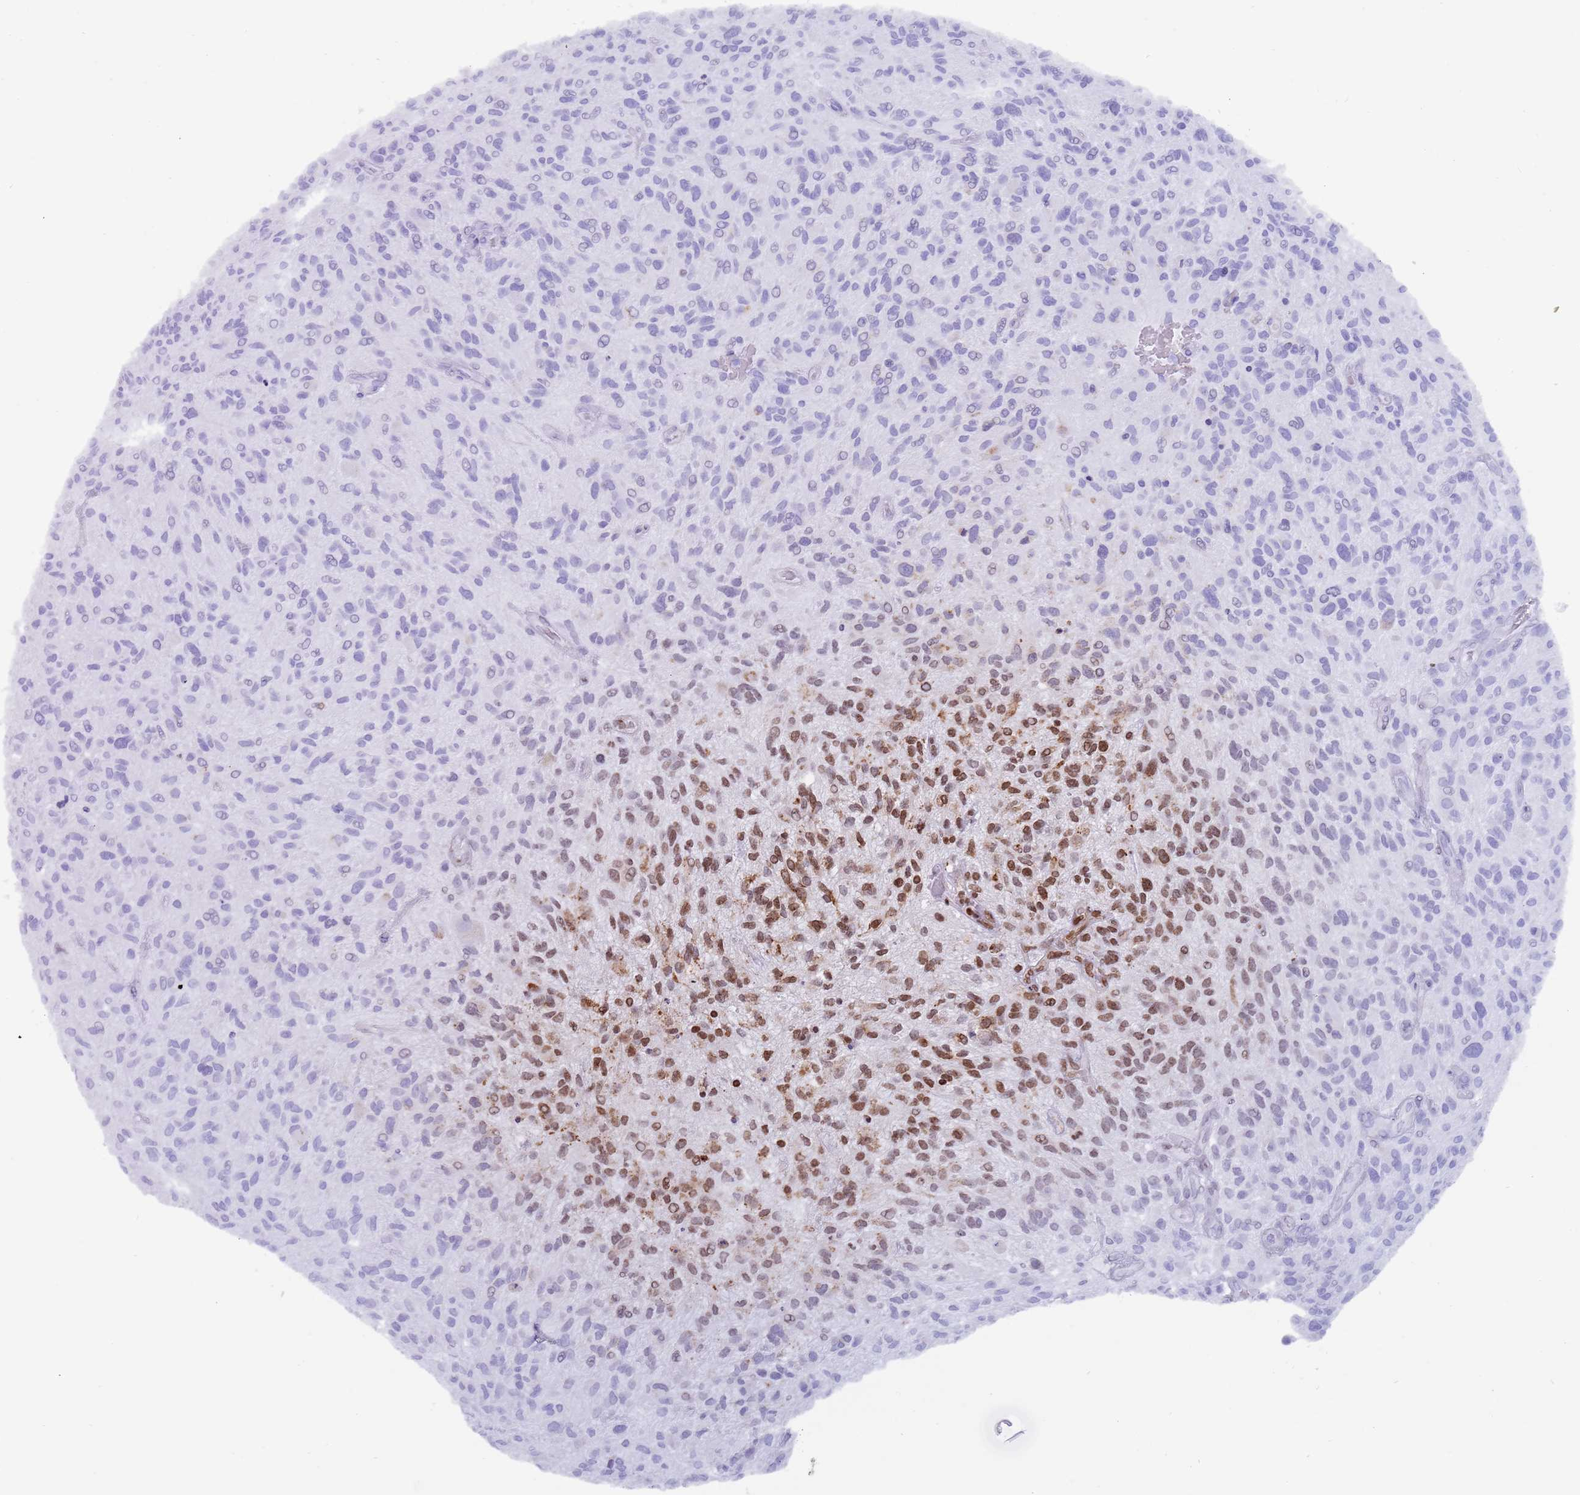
{"staining": {"intensity": "moderate", "quantity": "25%-75%", "location": "nuclear"}, "tissue": "glioma", "cell_type": "Tumor cells", "image_type": "cancer", "snomed": [{"axis": "morphology", "description": "Glioma, malignant, High grade"}, {"axis": "topography", "description": "Brain"}], "caption": "Protein expression analysis of human malignant glioma (high-grade) reveals moderate nuclear expression in about 25%-75% of tumor cells.", "gene": "HDAC8", "patient": {"sex": "male", "age": 47}}